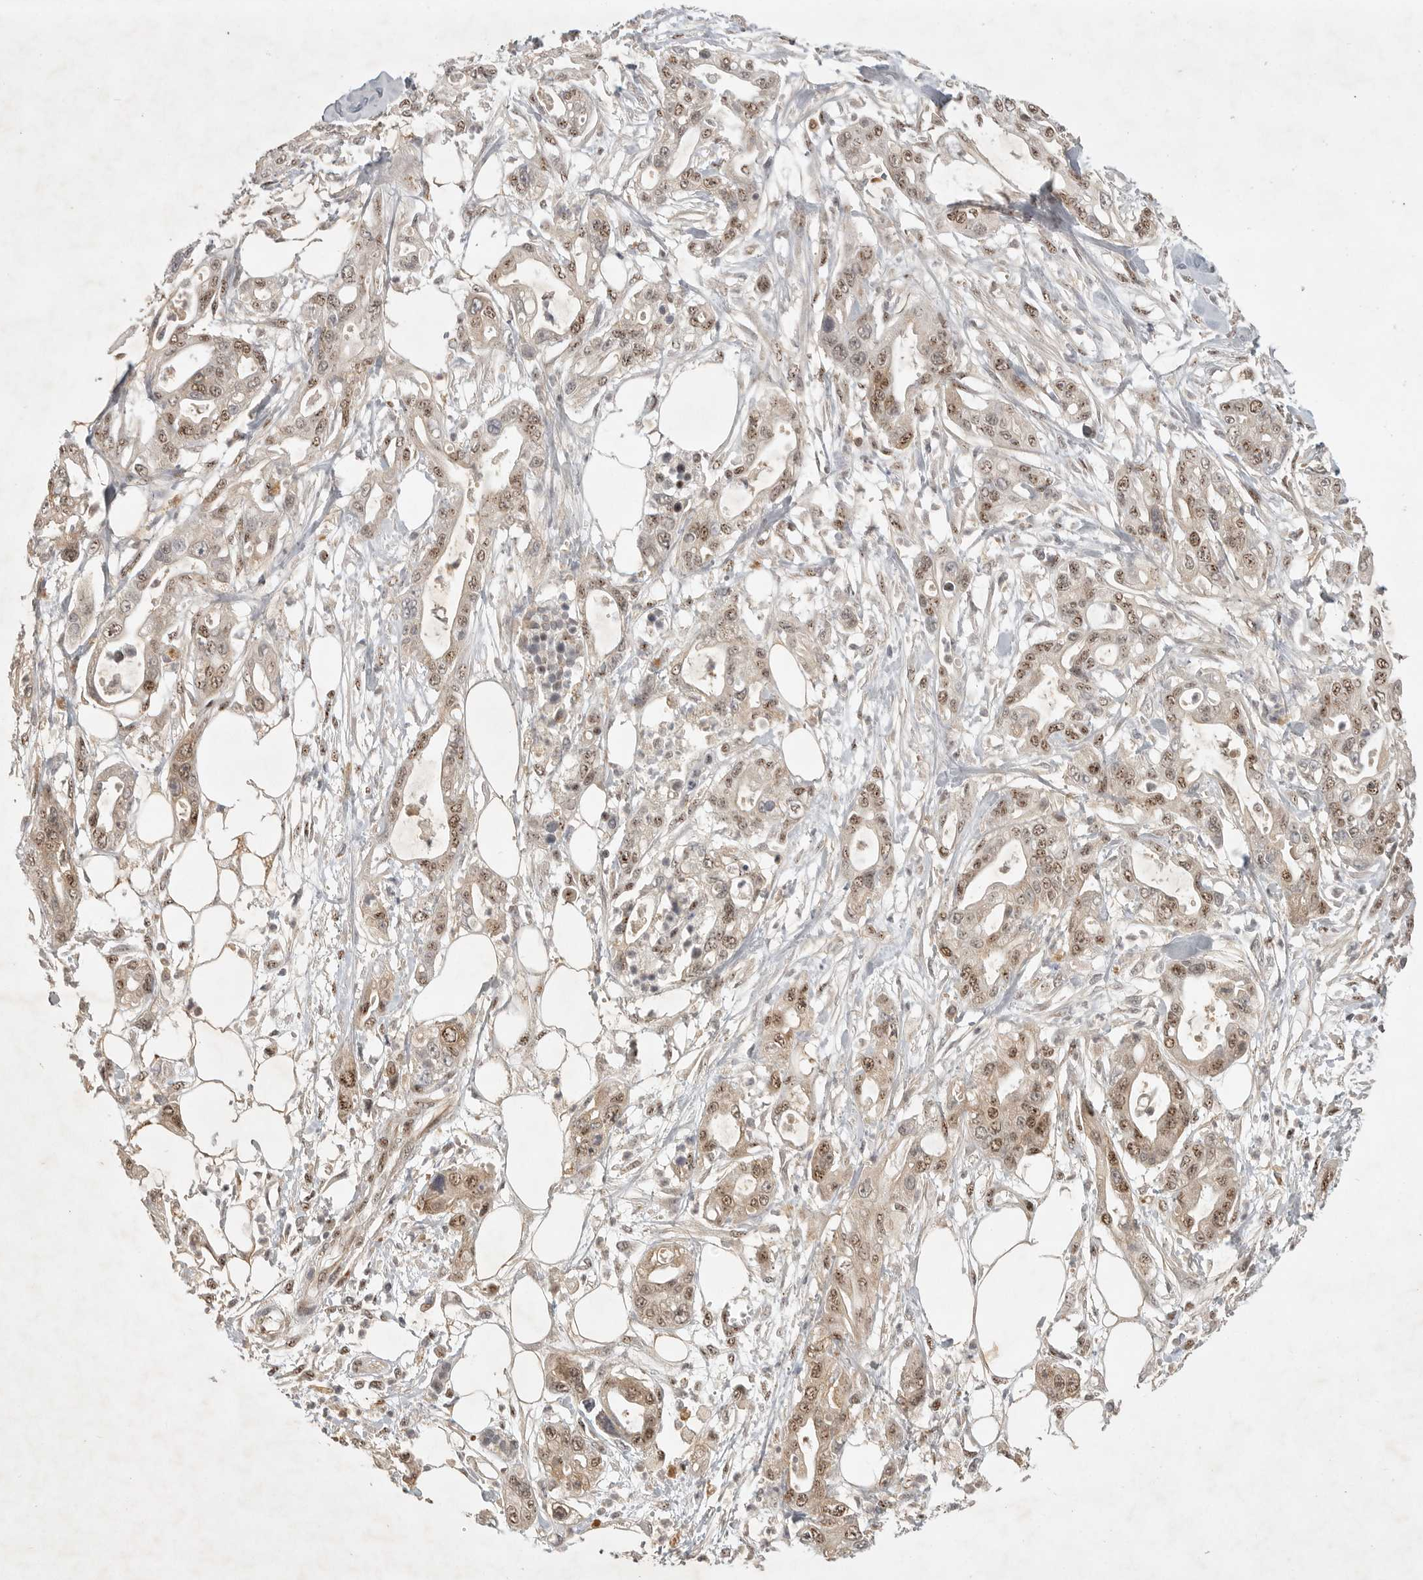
{"staining": {"intensity": "moderate", "quantity": ">75%", "location": "nuclear"}, "tissue": "pancreatic cancer", "cell_type": "Tumor cells", "image_type": "cancer", "snomed": [{"axis": "morphology", "description": "Adenocarcinoma, NOS"}, {"axis": "topography", "description": "Pancreas"}], "caption": "High-power microscopy captured an immunohistochemistry (IHC) micrograph of pancreatic cancer, revealing moderate nuclear staining in about >75% of tumor cells.", "gene": "POMP", "patient": {"sex": "male", "age": 68}}